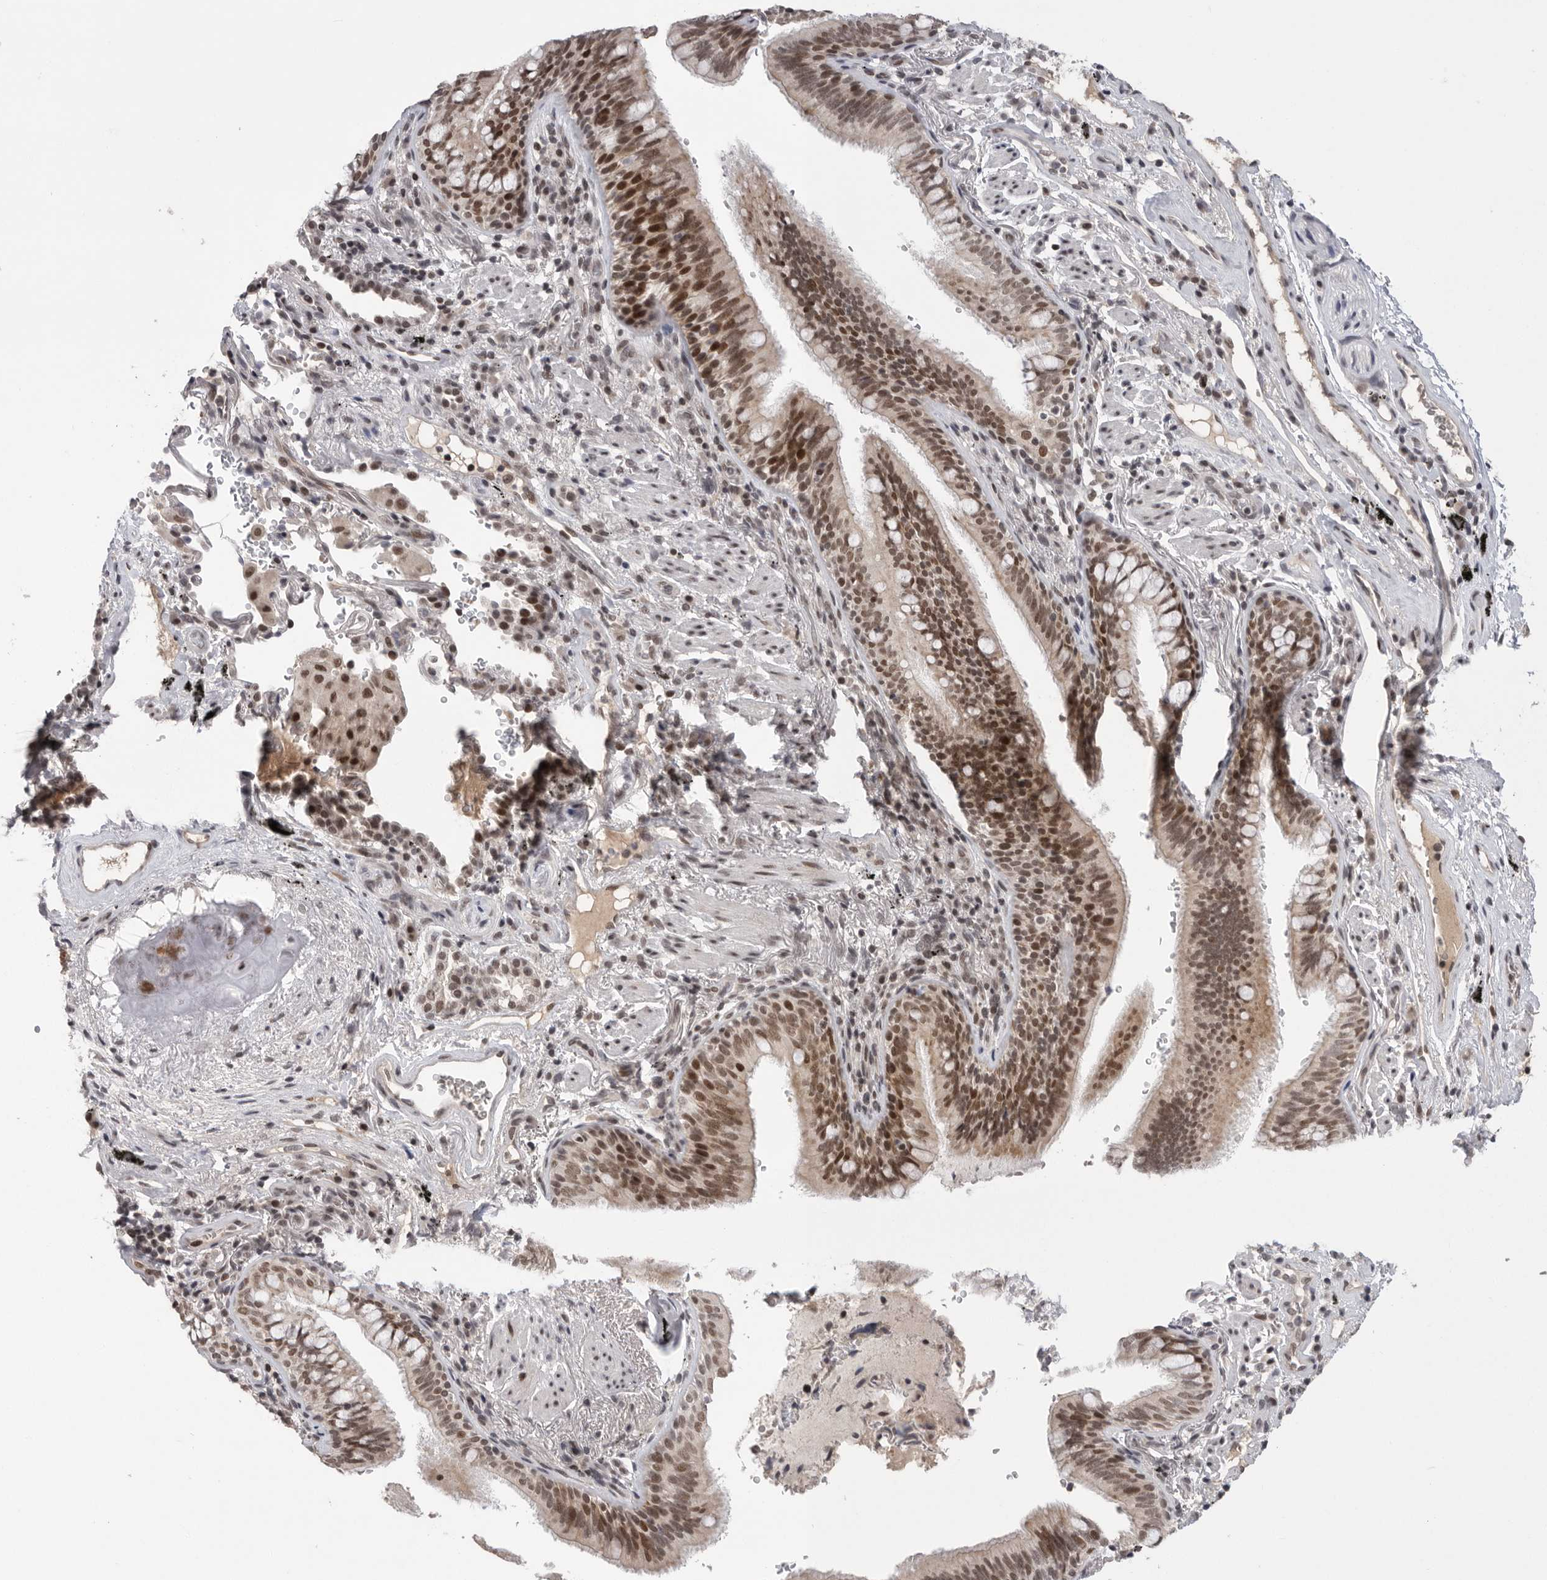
{"staining": {"intensity": "moderate", "quantity": ">75%", "location": "nuclear"}, "tissue": "bronchus", "cell_type": "Respiratory epithelial cells", "image_type": "normal", "snomed": [{"axis": "morphology", "description": "Normal tissue, NOS"}, {"axis": "morphology", "description": "Inflammation, NOS"}, {"axis": "topography", "description": "Bronchus"}], "caption": "Immunohistochemistry (IHC) micrograph of normal bronchus stained for a protein (brown), which reveals medium levels of moderate nuclear positivity in approximately >75% of respiratory epithelial cells.", "gene": "POU5F1", "patient": {"sex": "male", "age": 69}}